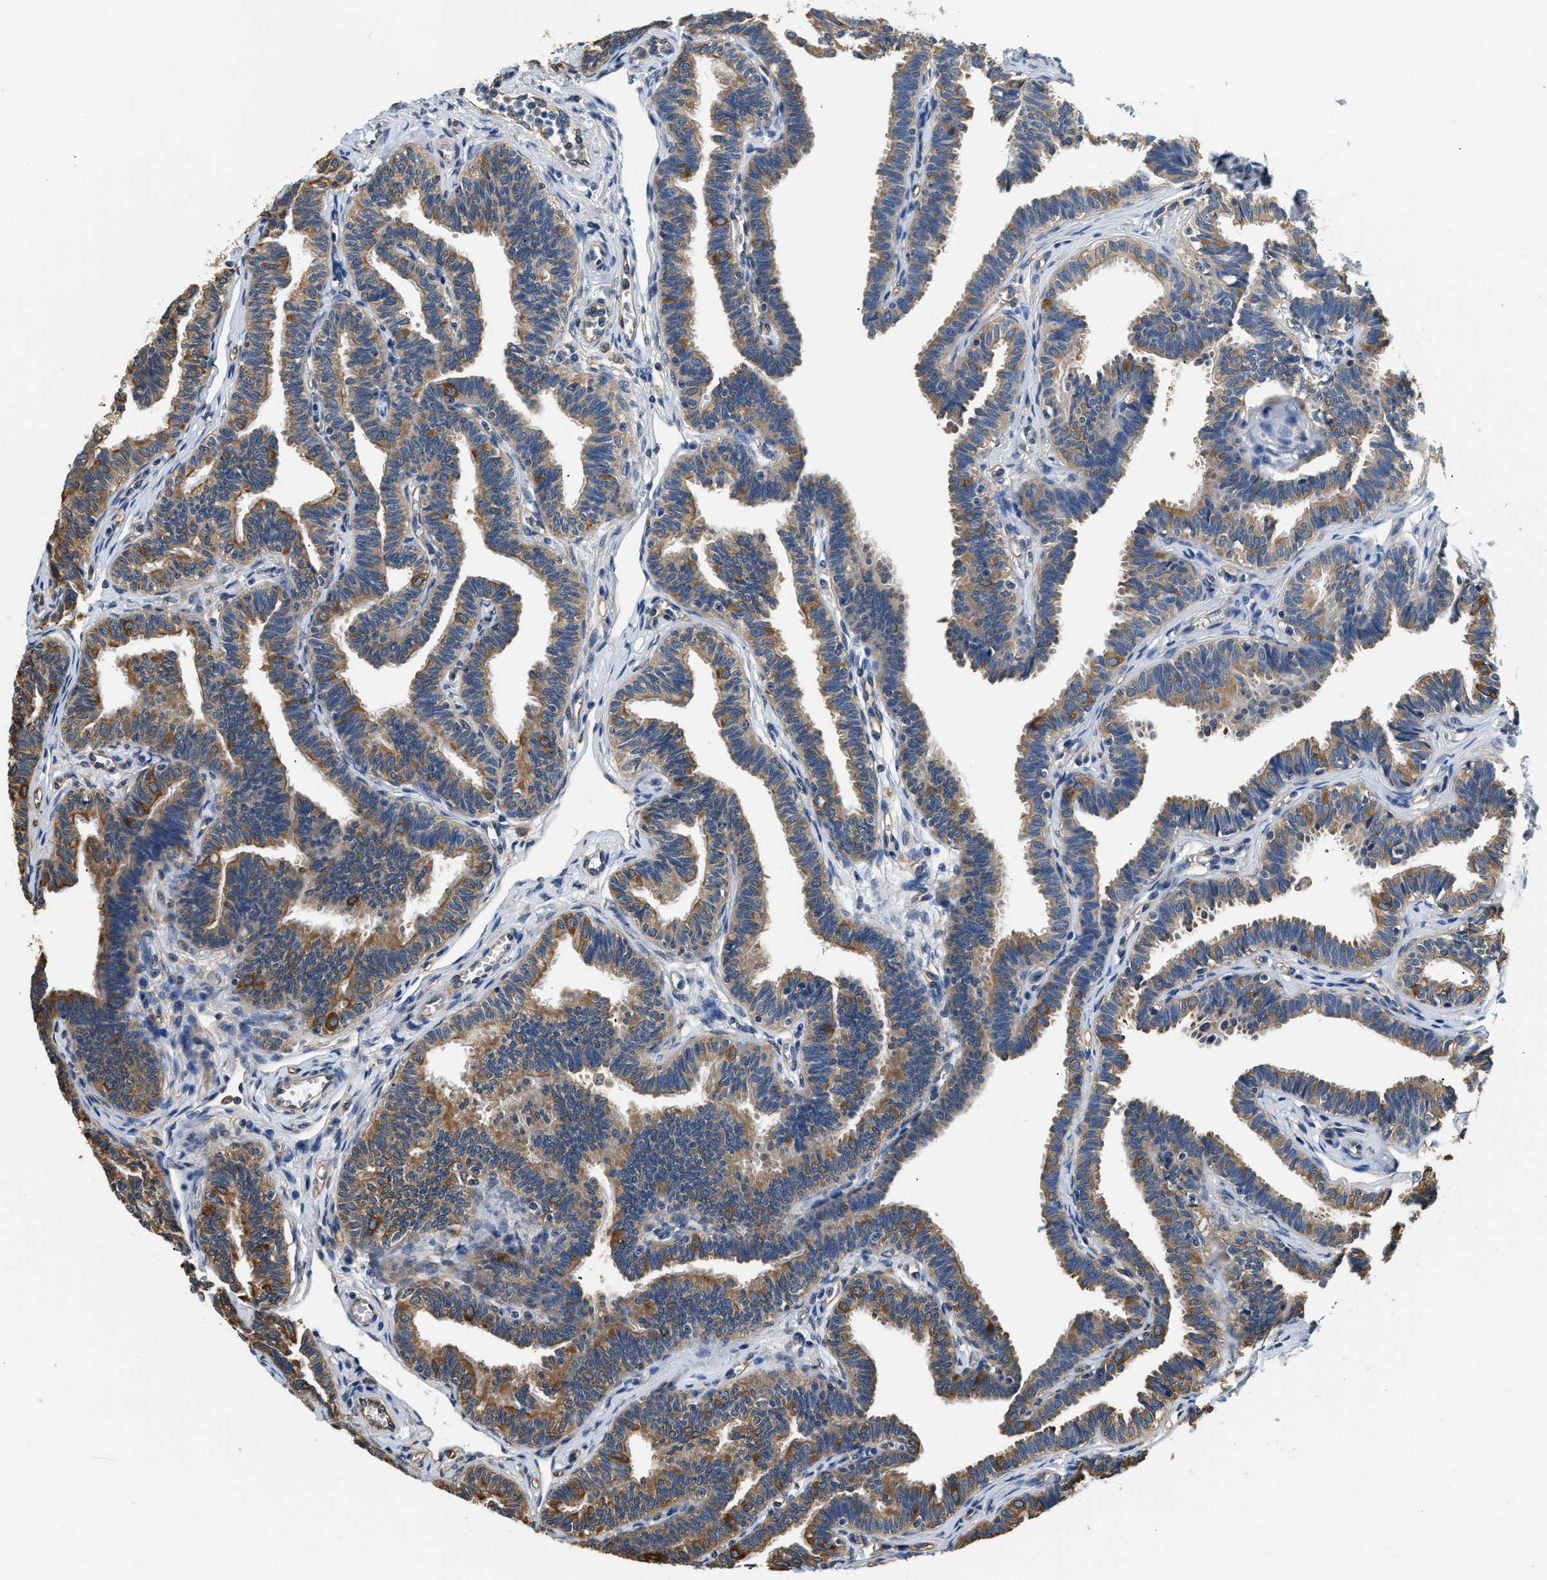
{"staining": {"intensity": "moderate", "quantity": ">75%", "location": "cytoplasmic/membranous"}, "tissue": "fallopian tube", "cell_type": "Glandular cells", "image_type": "normal", "snomed": [{"axis": "morphology", "description": "Normal tissue, NOS"}, {"axis": "topography", "description": "Fallopian tube"}, {"axis": "topography", "description": "Ovary"}], "caption": "DAB (3,3'-diaminobenzidine) immunohistochemical staining of normal fallopian tube shows moderate cytoplasmic/membranous protein staining in about >75% of glandular cells.", "gene": "PPP2R1B", "patient": {"sex": "female", "age": 23}}